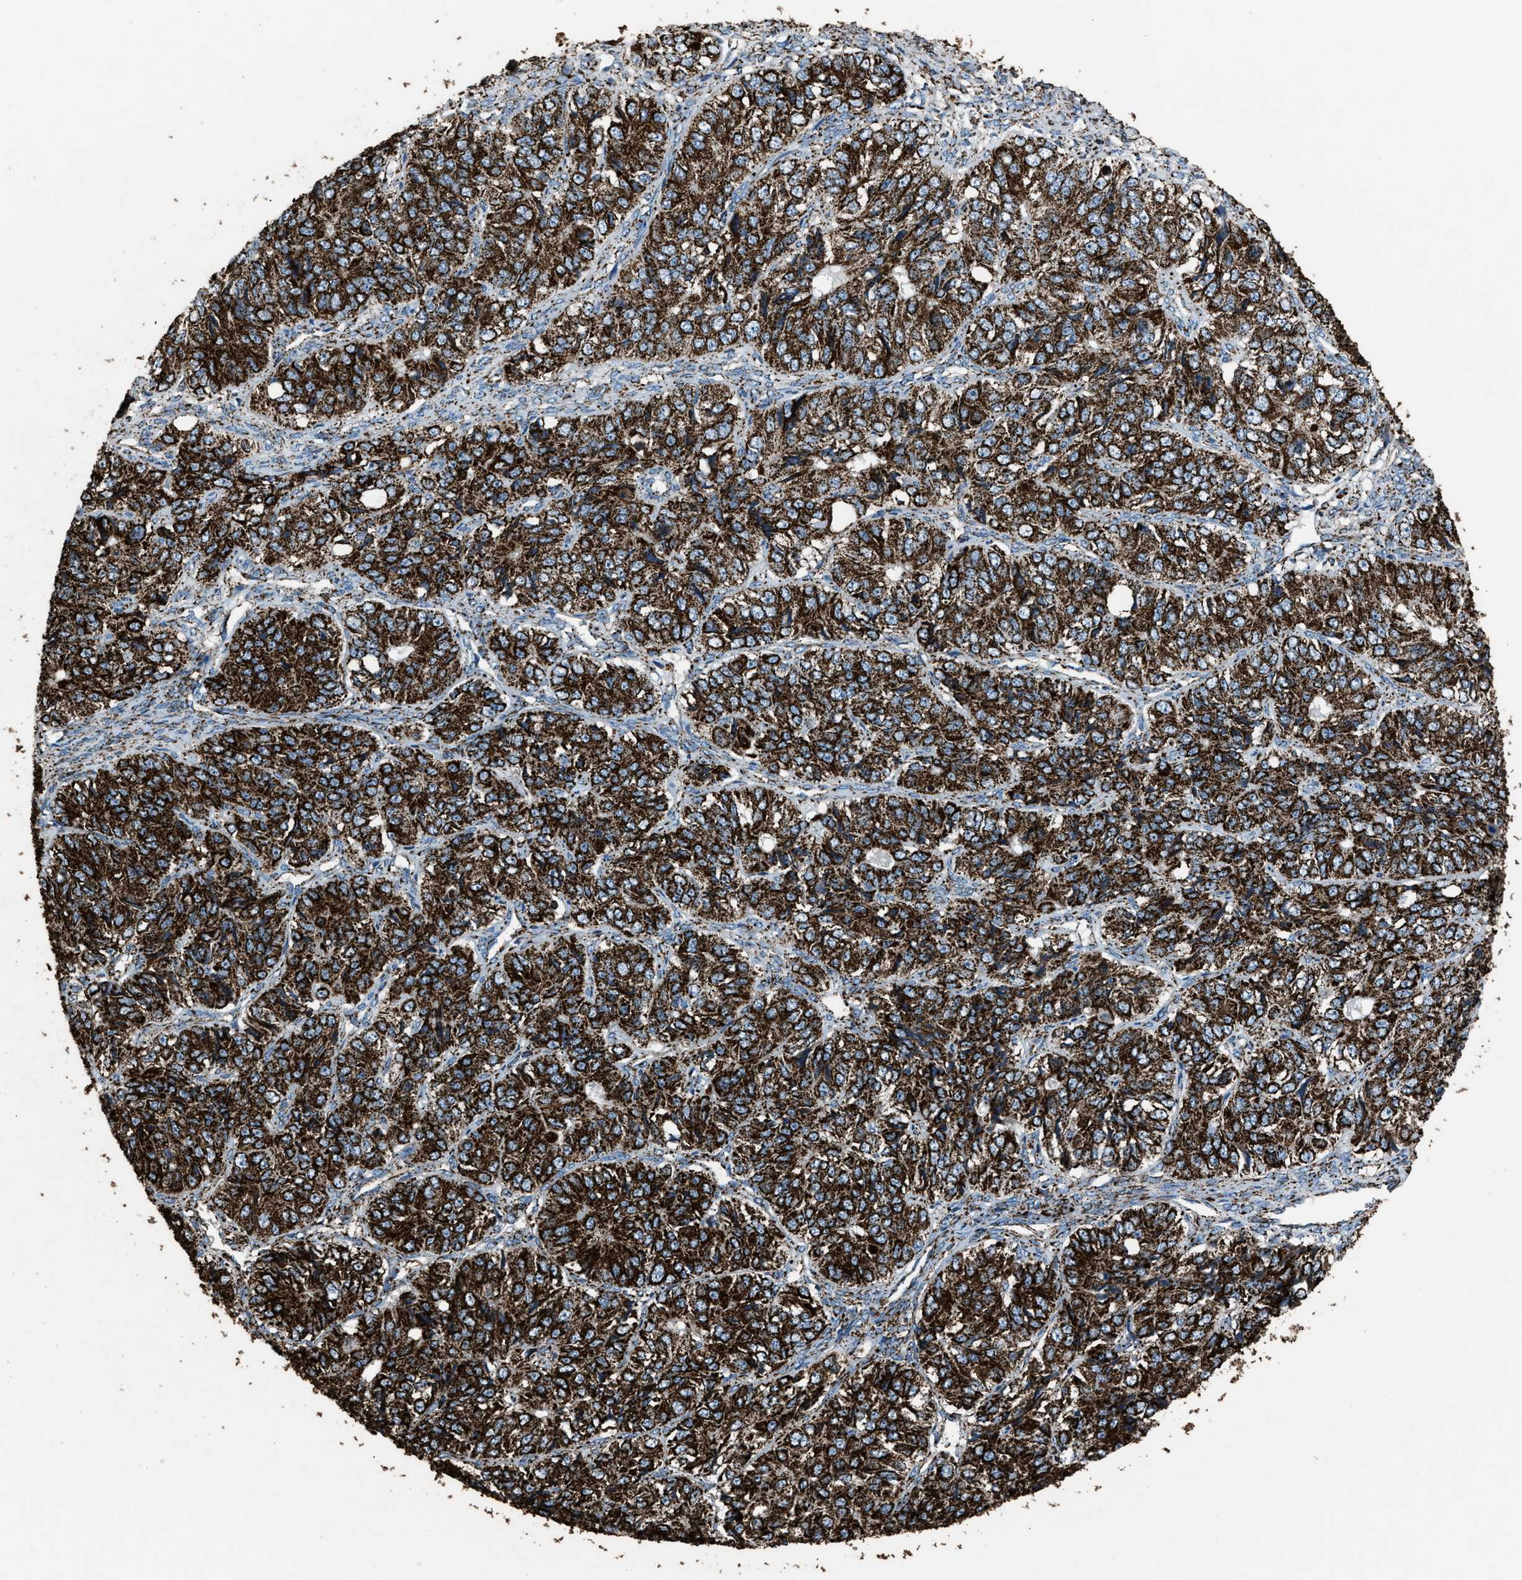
{"staining": {"intensity": "strong", "quantity": ">75%", "location": "cytoplasmic/membranous"}, "tissue": "ovarian cancer", "cell_type": "Tumor cells", "image_type": "cancer", "snomed": [{"axis": "morphology", "description": "Carcinoma, endometroid"}, {"axis": "topography", "description": "Ovary"}], "caption": "IHC of human ovarian endometroid carcinoma exhibits high levels of strong cytoplasmic/membranous staining in about >75% of tumor cells.", "gene": "MDH2", "patient": {"sex": "female", "age": 51}}